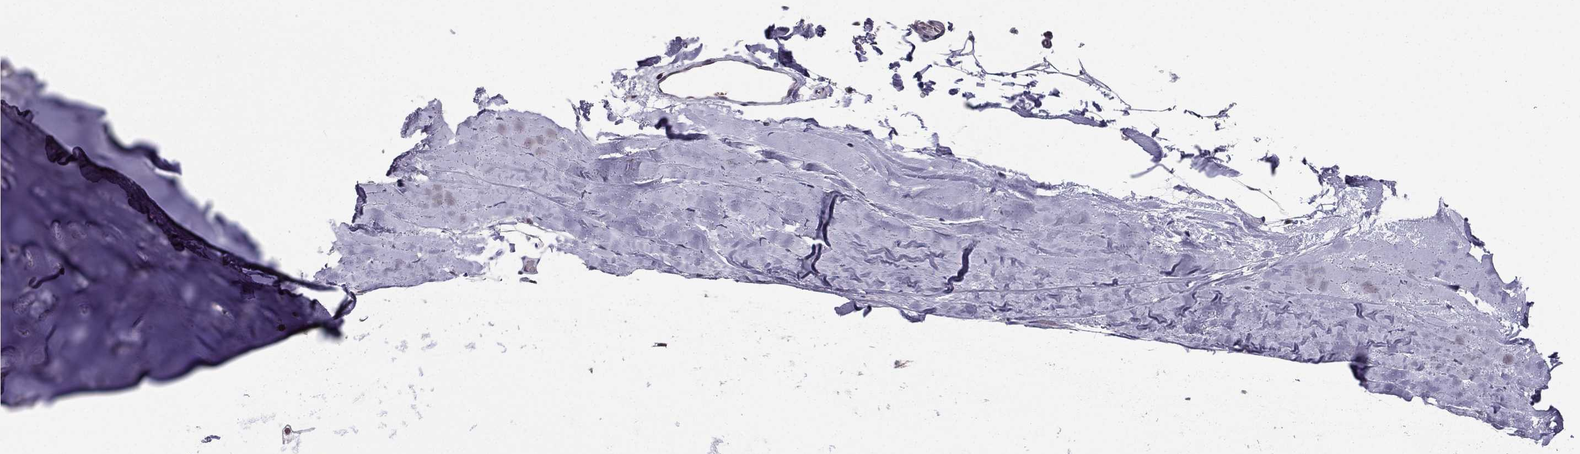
{"staining": {"intensity": "negative", "quantity": "none", "location": "none"}, "tissue": "soft tissue", "cell_type": "Chondrocytes", "image_type": "normal", "snomed": [{"axis": "morphology", "description": "Normal tissue, NOS"}, {"axis": "topography", "description": "Lymph node"}, {"axis": "topography", "description": "Bronchus"}], "caption": "An IHC histopathology image of benign soft tissue is shown. There is no staining in chondrocytes of soft tissue. Nuclei are stained in blue.", "gene": "RPRD2", "patient": {"sex": "female", "age": 70}}